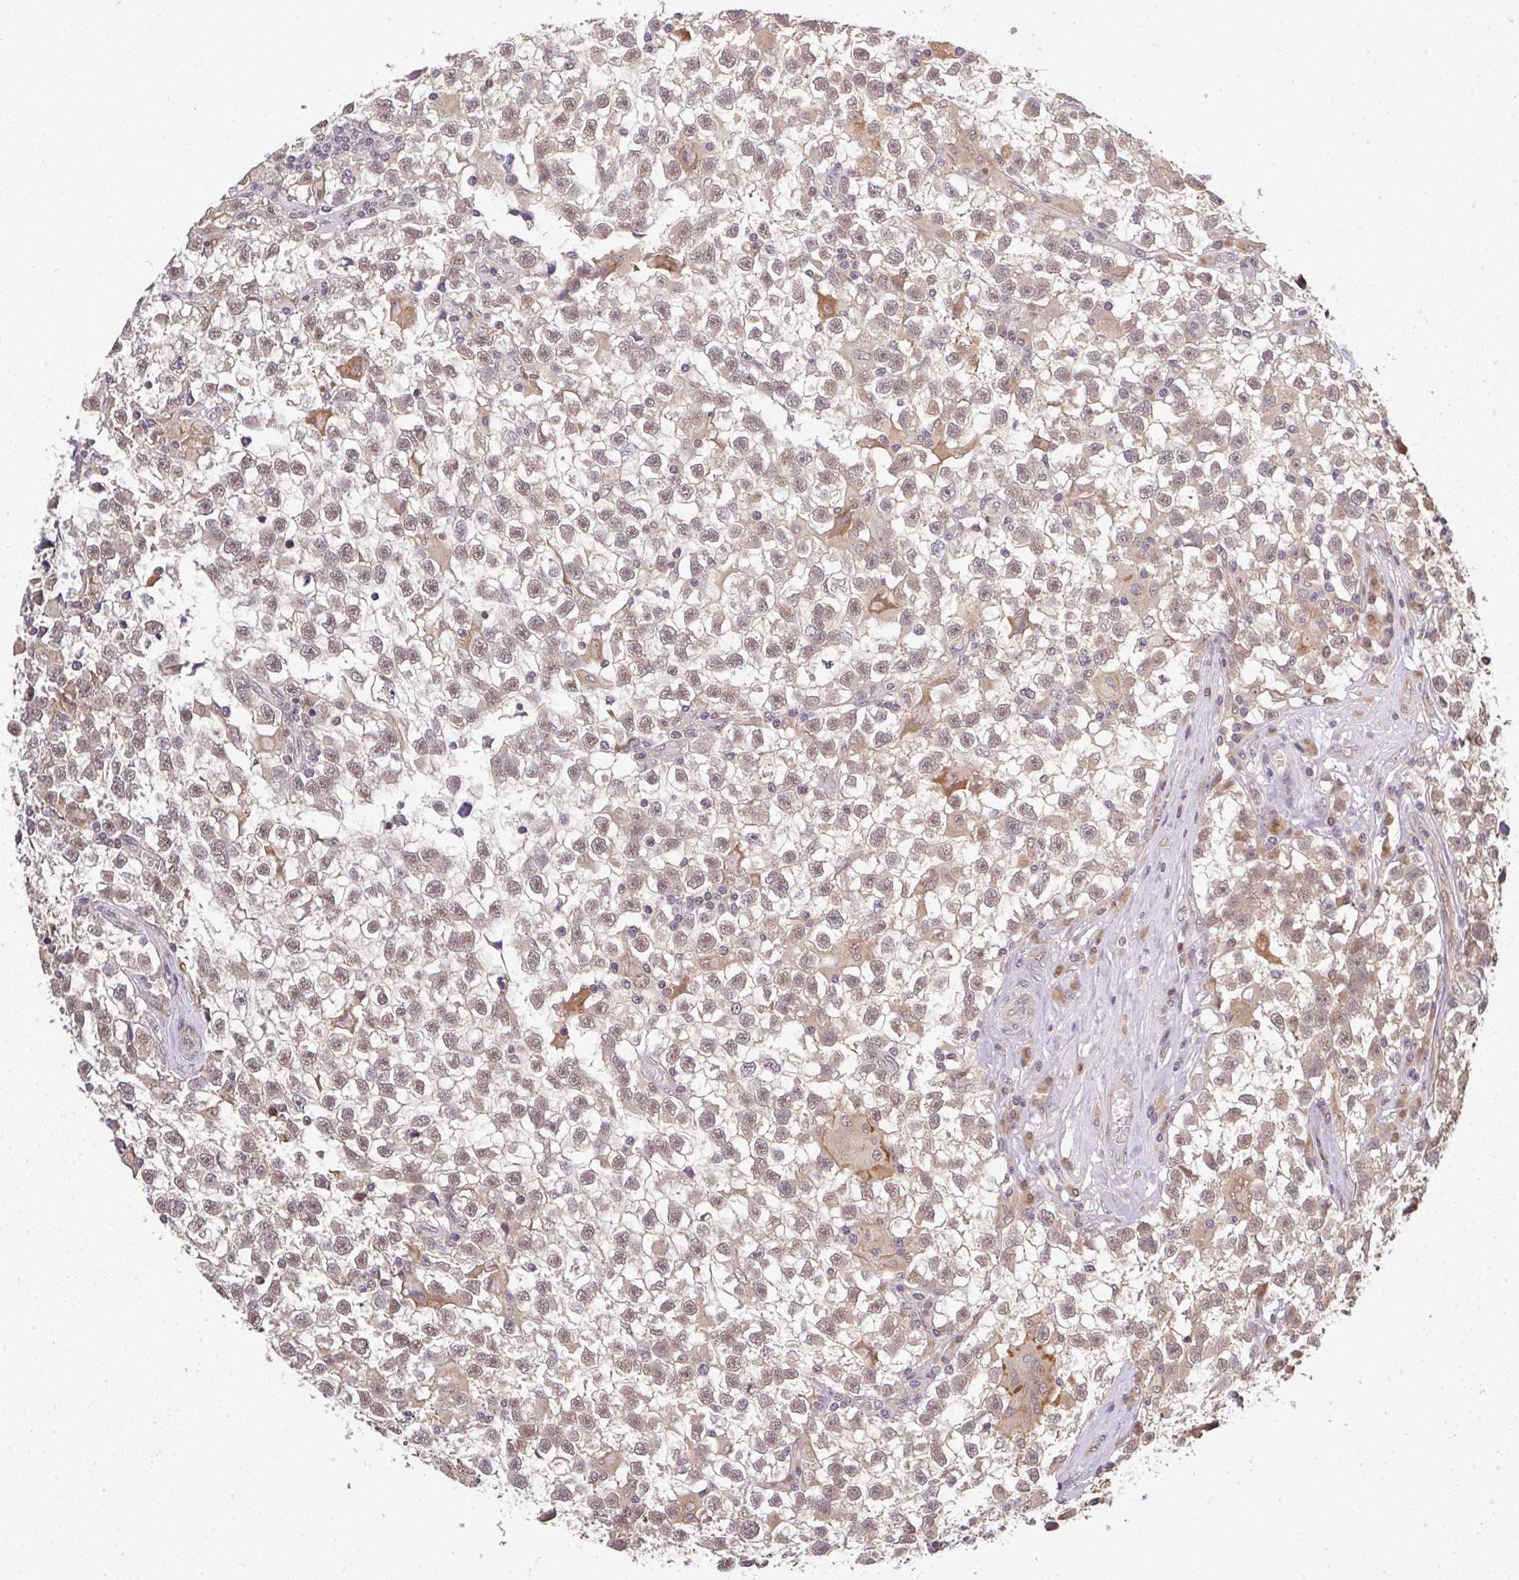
{"staining": {"intensity": "weak", "quantity": ">75%", "location": "cytoplasmic/membranous,nuclear"}, "tissue": "testis cancer", "cell_type": "Tumor cells", "image_type": "cancer", "snomed": [{"axis": "morphology", "description": "Seminoma, NOS"}, {"axis": "topography", "description": "Testis"}], "caption": "Immunohistochemical staining of testis seminoma exhibits low levels of weak cytoplasmic/membranous and nuclear expression in approximately >75% of tumor cells.", "gene": "FAM153A", "patient": {"sex": "male", "age": 31}}